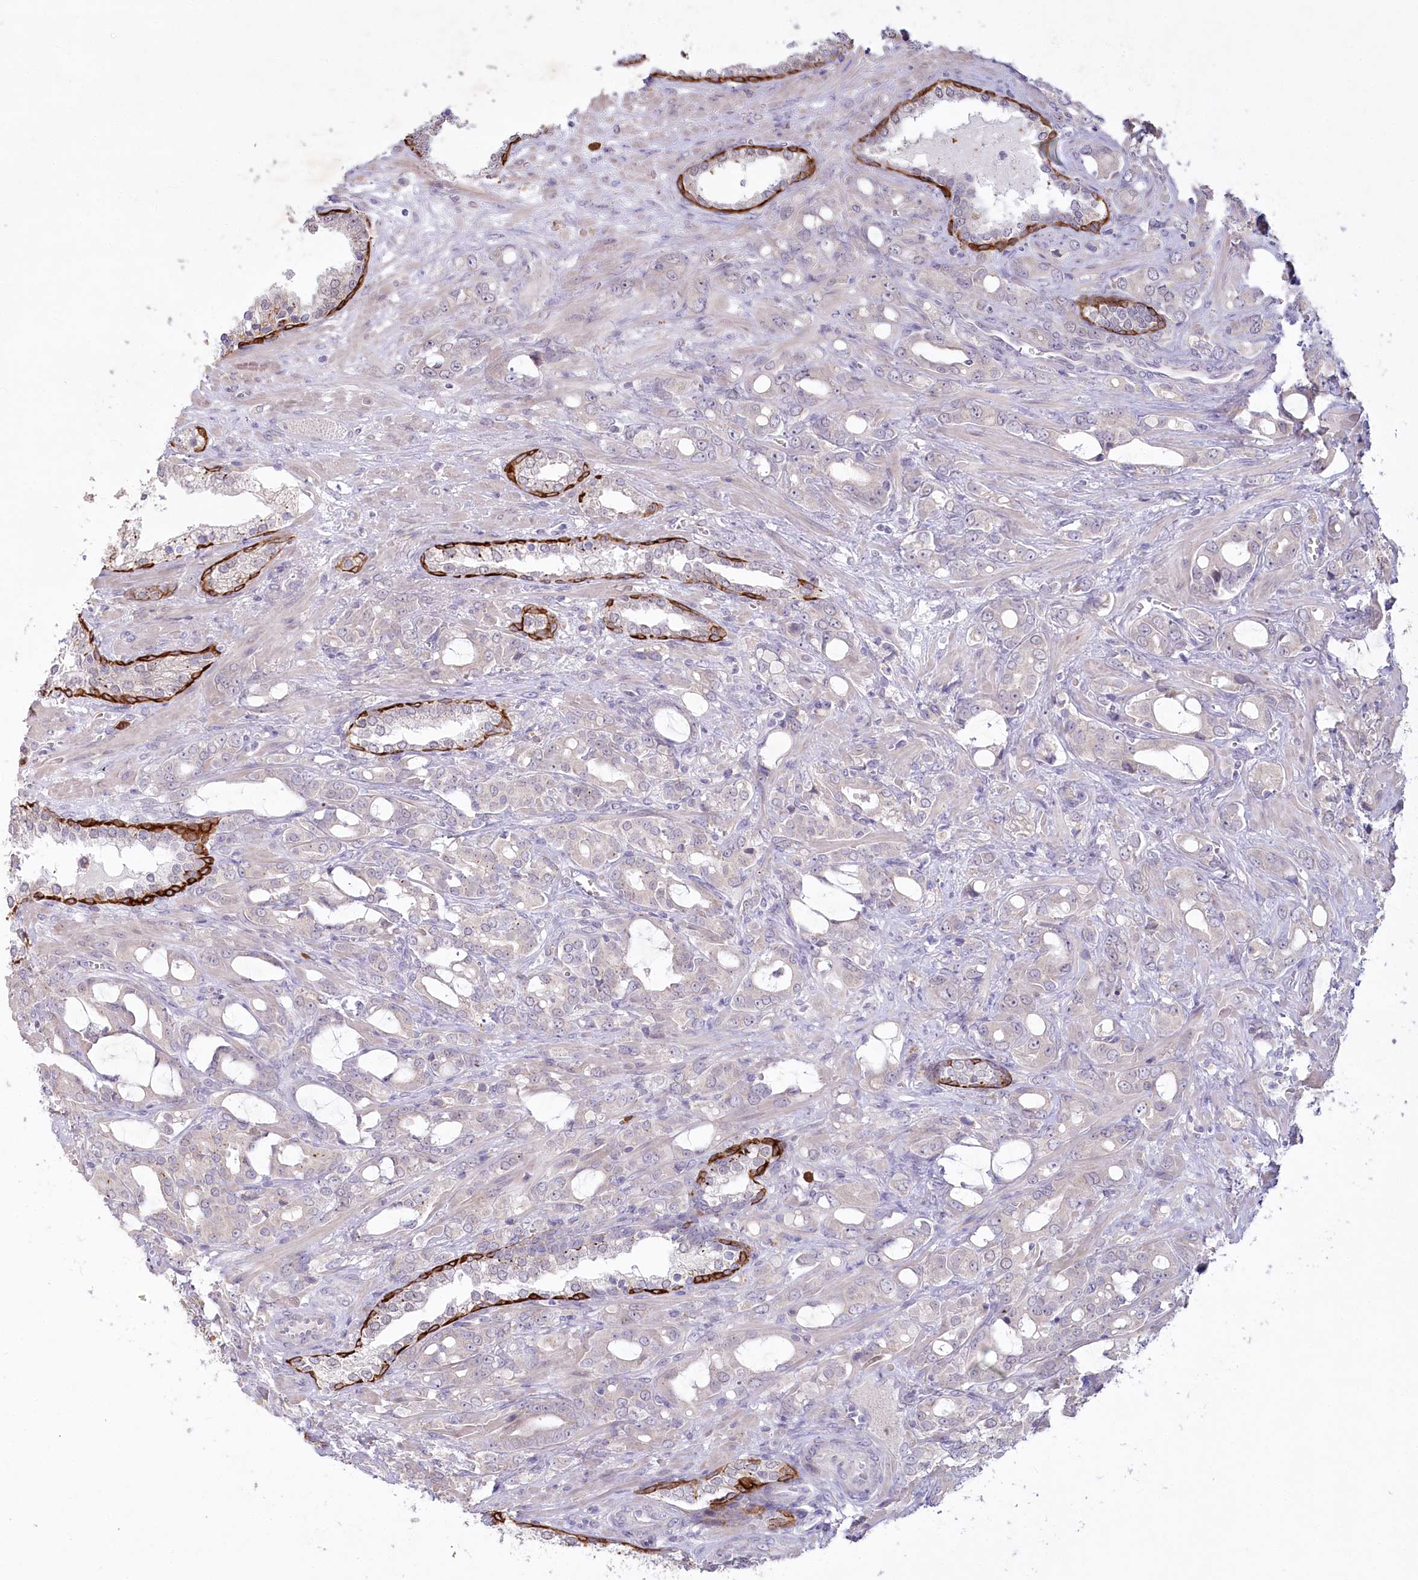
{"staining": {"intensity": "negative", "quantity": "none", "location": "none"}, "tissue": "prostate cancer", "cell_type": "Tumor cells", "image_type": "cancer", "snomed": [{"axis": "morphology", "description": "Adenocarcinoma, High grade"}, {"axis": "topography", "description": "Prostate"}], "caption": "This micrograph is of prostate cancer (high-grade adenocarcinoma) stained with immunohistochemistry (IHC) to label a protein in brown with the nuclei are counter-stained blue. There is no staining in tumor cells.", "gene": "ABITRAM", "patient": {"sex": "male", "age": 72}}